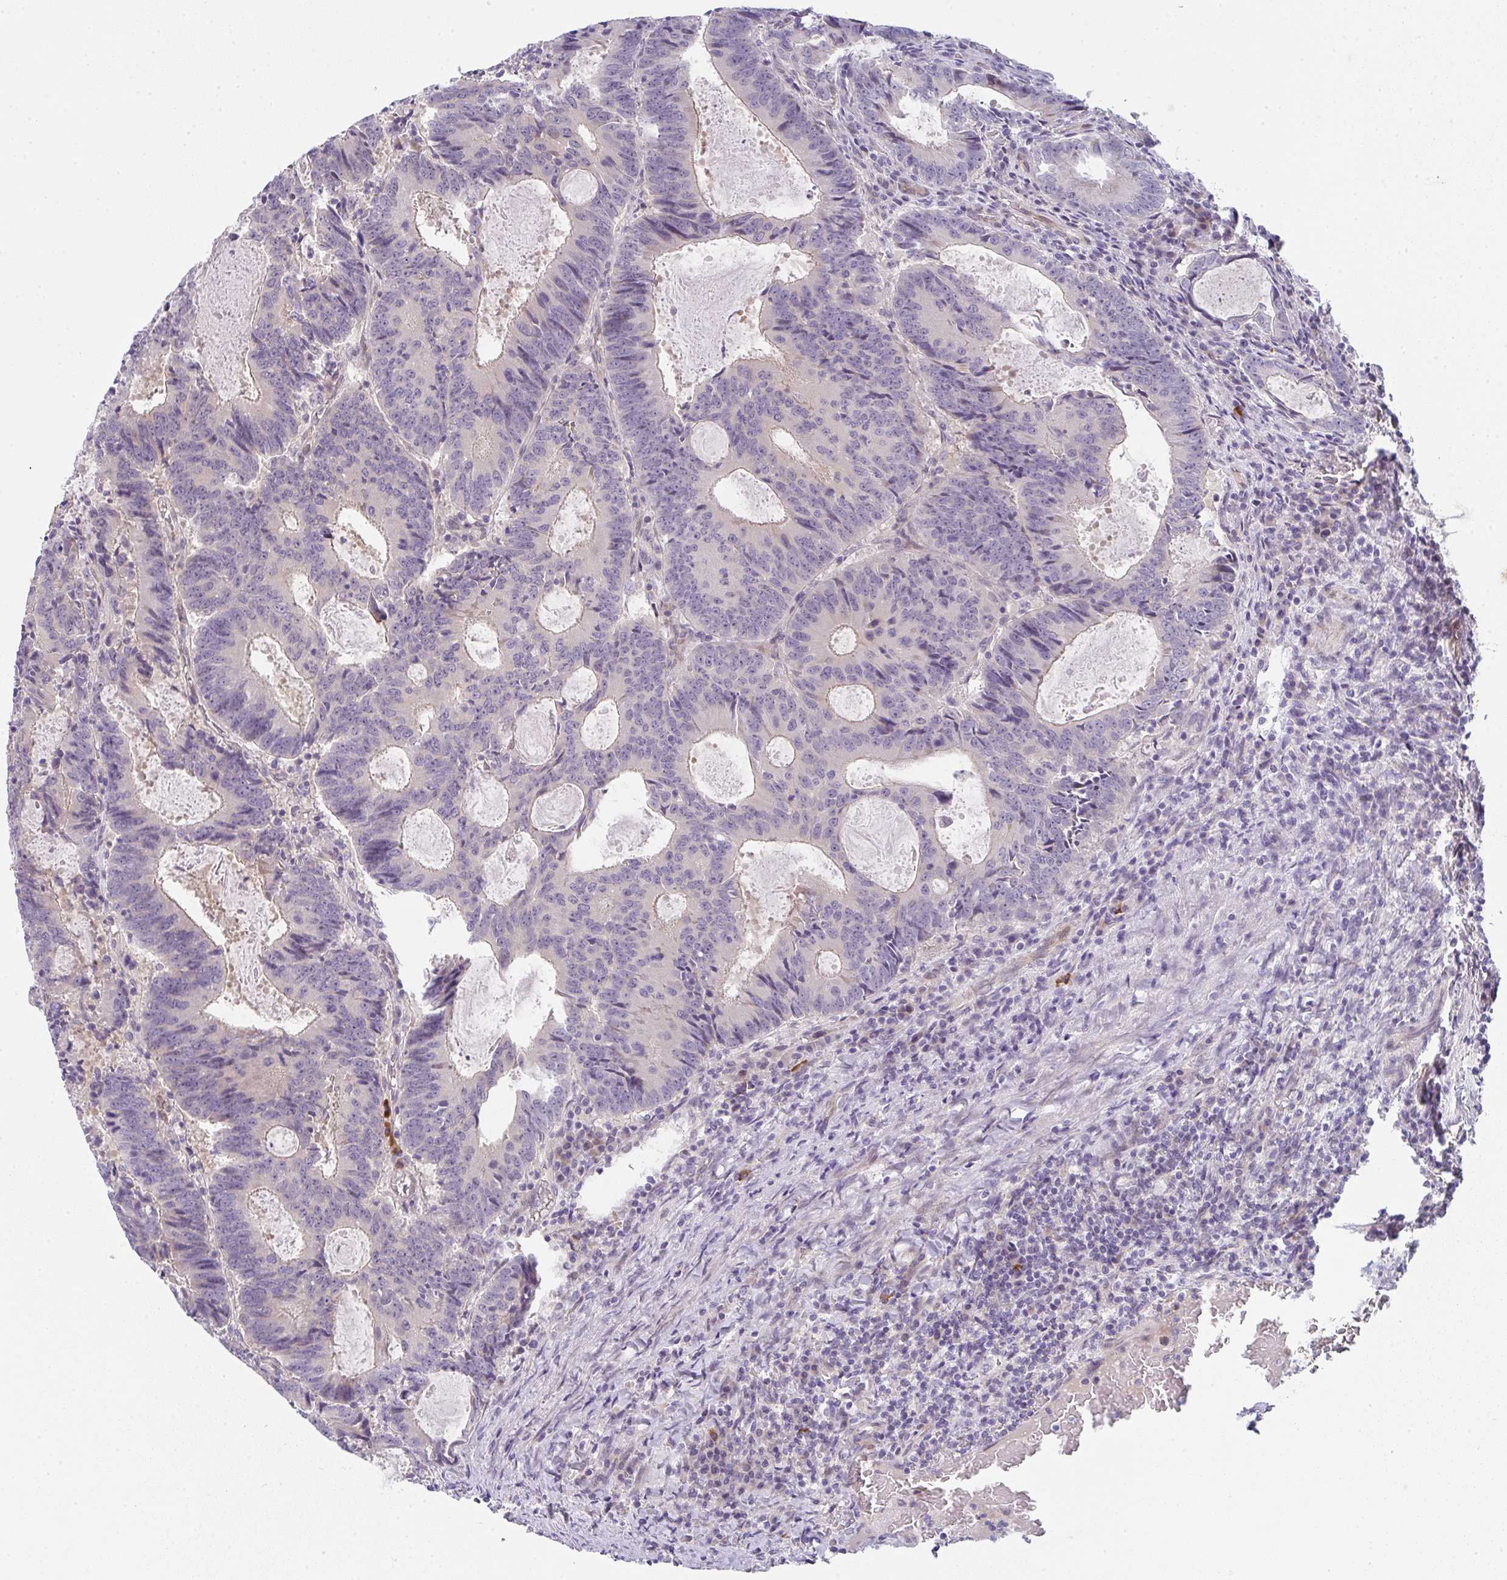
{"staining": {"intensity": "negative", "quantity": "none", "location": "none"}, "tissue": "colorectal cancer", "cell_type": "Tumor cells", "image_type": "cancer", "snomed": [{"axis": "morphology", "description": "Adenocarcinoma, NOS"}, {"axis": "topography", "description": "Colon"}], "caption": "High magnification brightfield microscopy of colorectal cancer (adenocarcinoma) stained with DAB (3,3'-diaminobenzidine) (brown) and counterstained with hematoxylin (blue): tumor cells show no significant expression.", "gene": "TNFRSF10A", "patient": {"sex": "male", "age": 67}}